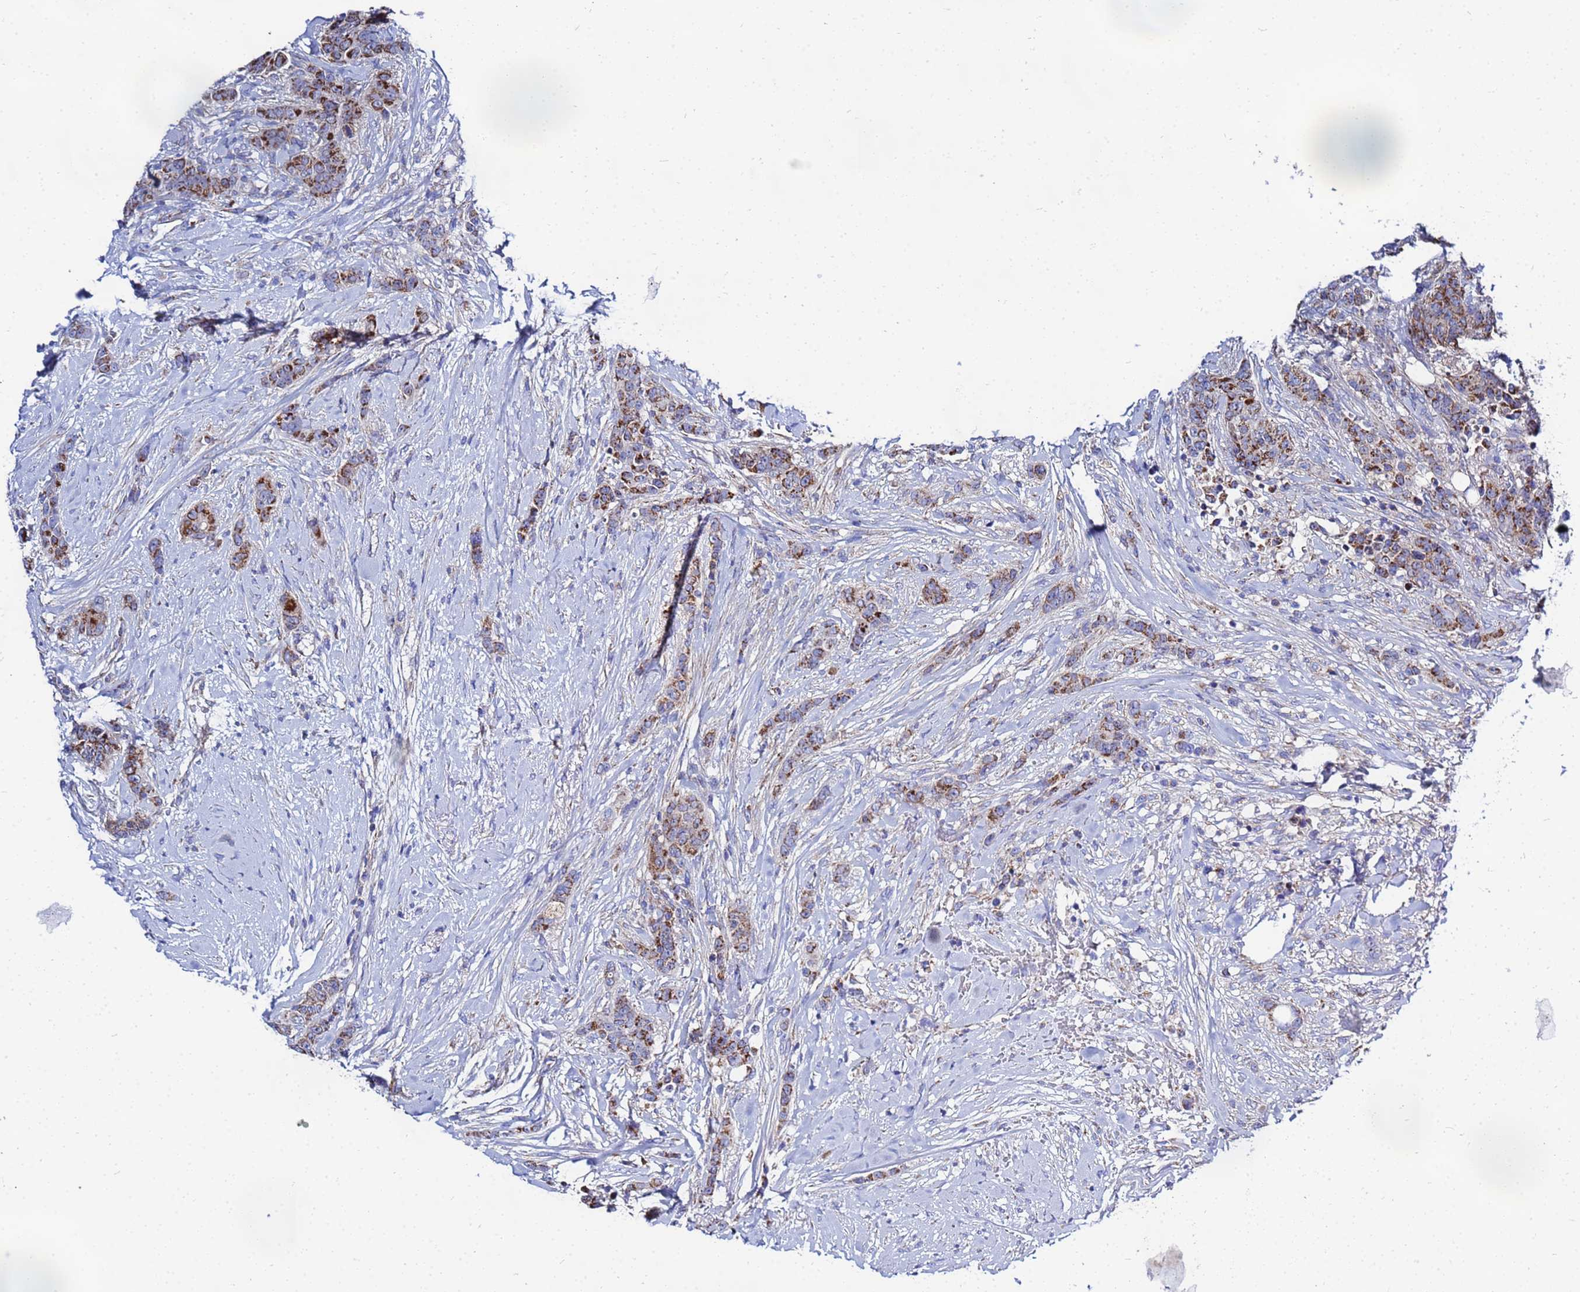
{"staining": {"intensity": "moderate", "quantity": ">75%", "location": "cytoplasmic/membranous"}, "tissue": "breast cancer", "cell_type": "Tumor cells", "image_type": "cancer", "snomed": [{"axis": "morphology", "description": "Duct carcinoma"}, {"axis": "topography", "description": "Breast"}], "caption": "A brown stain labels moderate cytoplasmic/membranous expression of a protein in breast cancer (infiltrating ductal carcinoma) tumor cells. The staining was performed using DAB, with brown indicating positive protein expression. Nuclei are stained blue with hematoxylin.", "gene": "FAHD2A", "patient": {"sex": "female", "age": 40}}